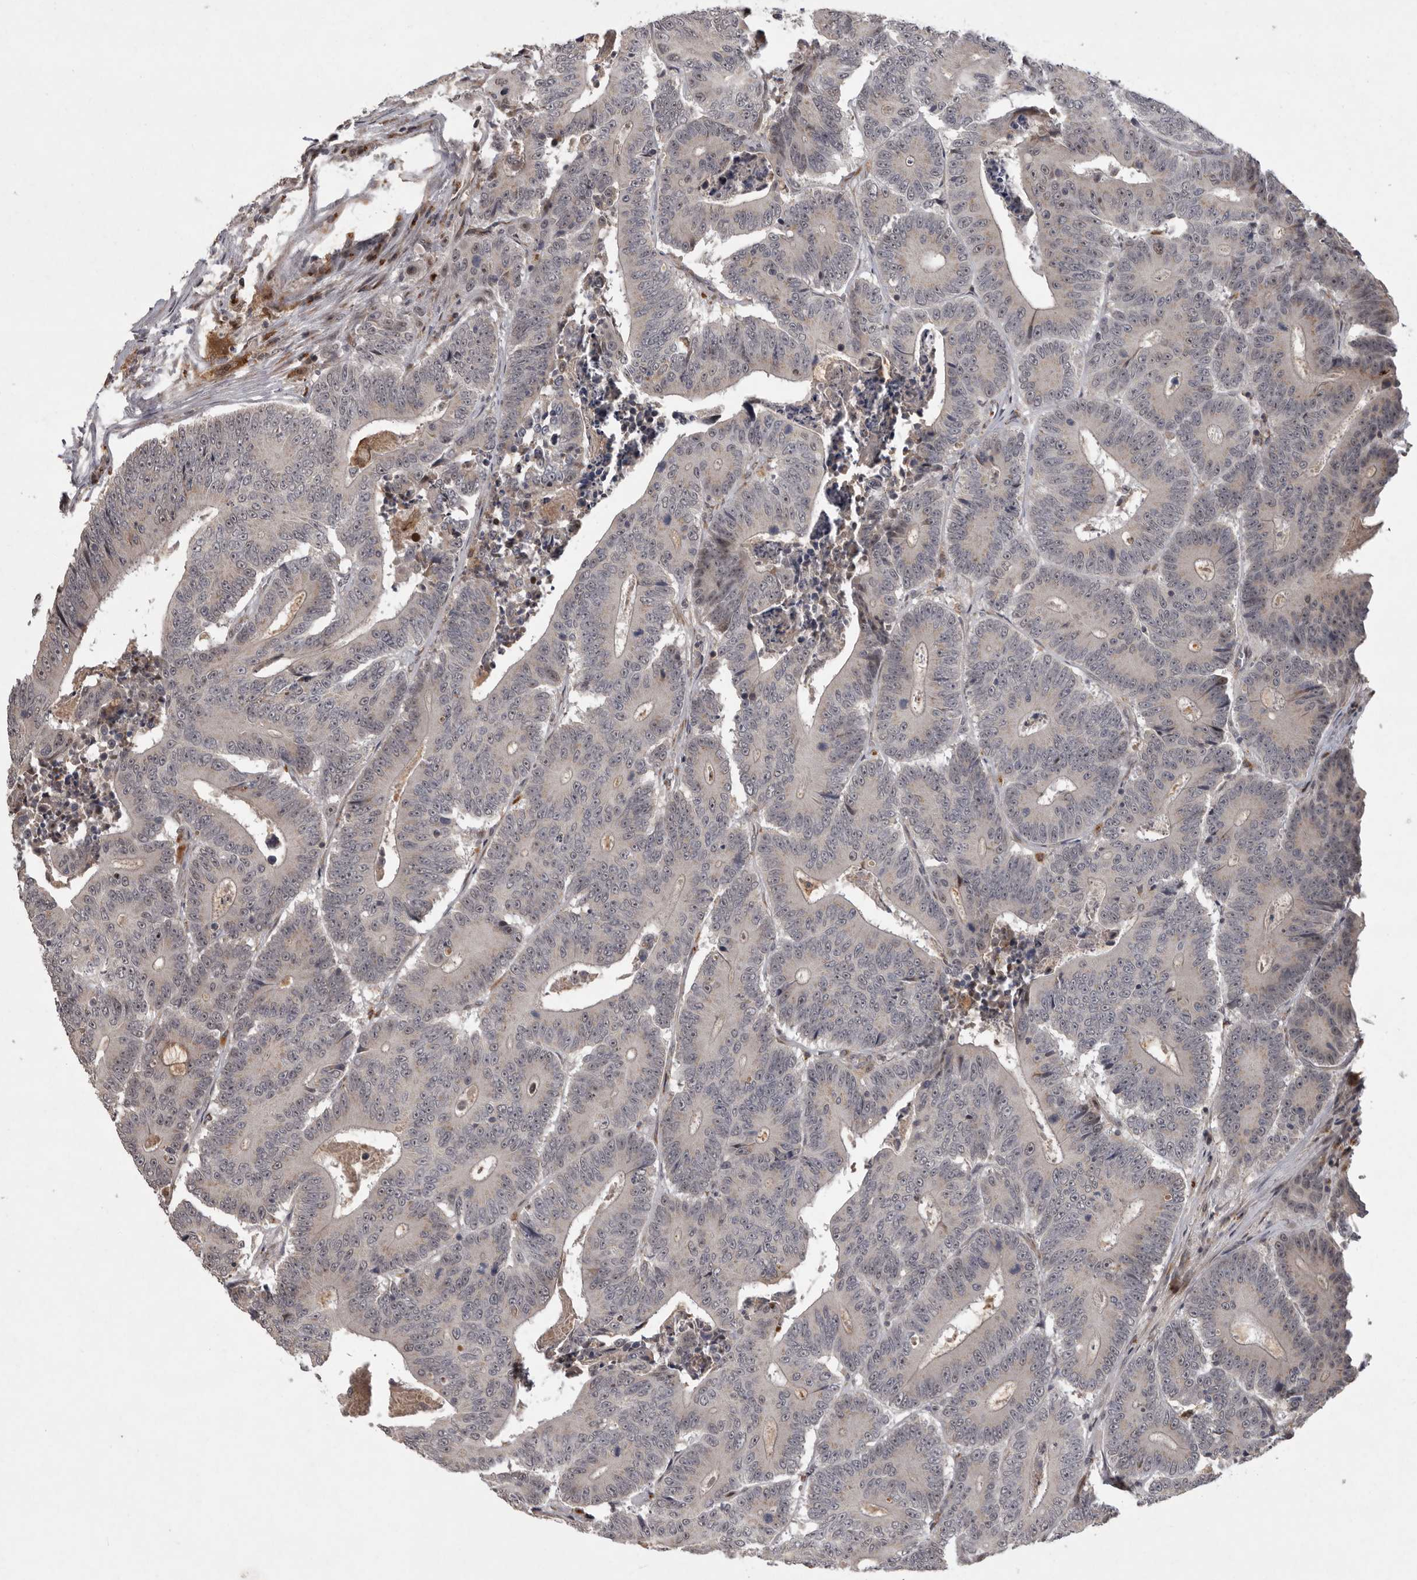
{"staining": {"intensity": "negative", "quantity": "none", "location": "none"}, "tissue": "colorectal cancer", "cell_type": "Tumor cells", "image_type": "cancer", "snomed": [{"axis": "morphology", "description": "Adenocarcinoma, NOS"}, {"axis": "topography", "description": "Colon"}], "caption": "Adenocarcinoma (colorectal) was stained to show a protein in brown. There is no significant positivity in tumor cells.", "gene": "MAN2A1", "patient": {"sex": "male", "age": 83}}